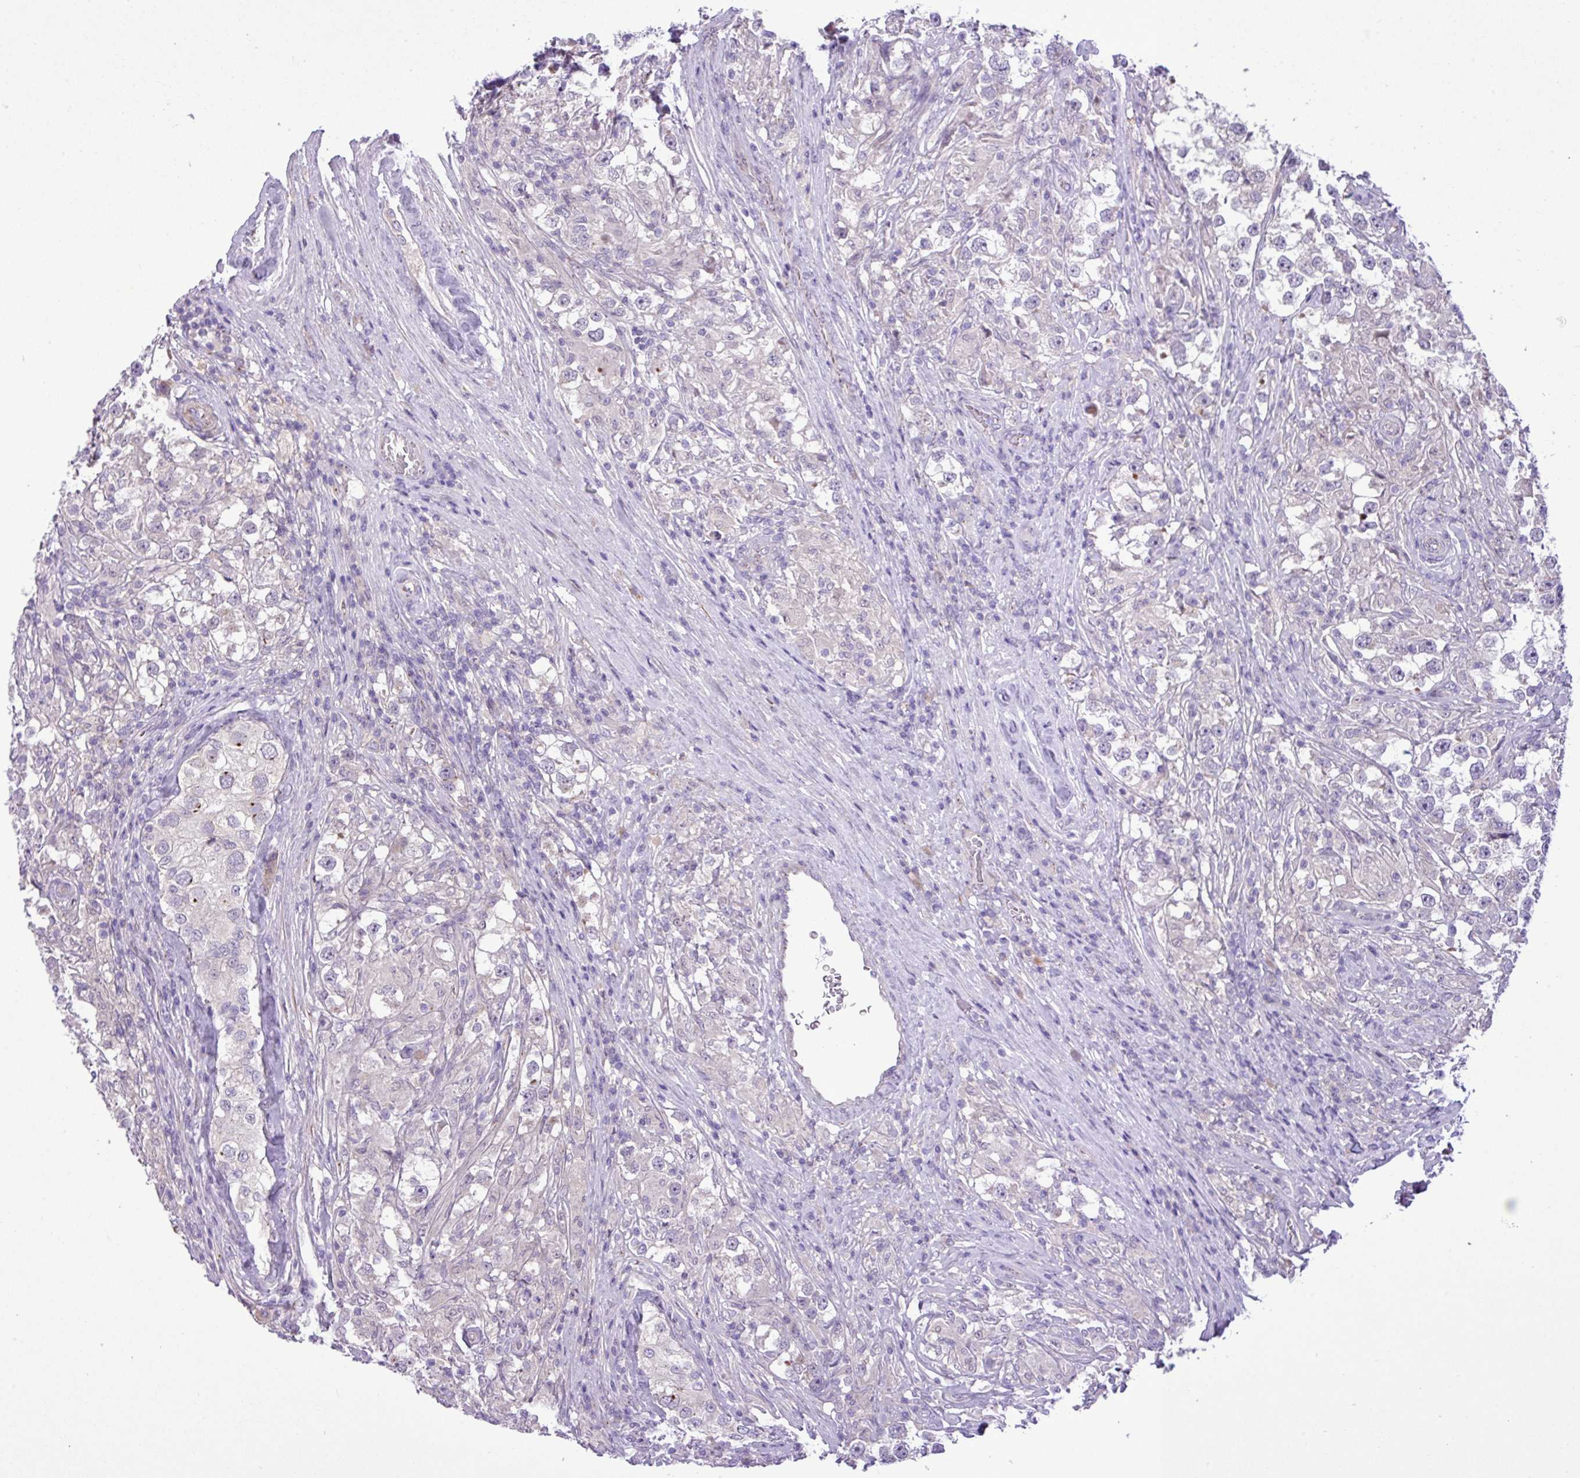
{"staining": {"intensity": "negative", "quantity": "none", "location": "none"}, "tissue": "testis cancer", "cell_type": "Tumor cells", "image_type": "cancer", "snomed": [{"axis": "morphology", "description": "Seminoma, NOS"}, {"axis": "topography", "description": "Testis"}], "caption": "Histopathology image shows no protein staining in tumor cells of seminoma (testis) tissue. The staining is performed using DAB brown chromogen with nuclei counter-stained in using hematoxylin.", "gene": "SPINK8", "patient": {"sex": "male", "age": 46}}